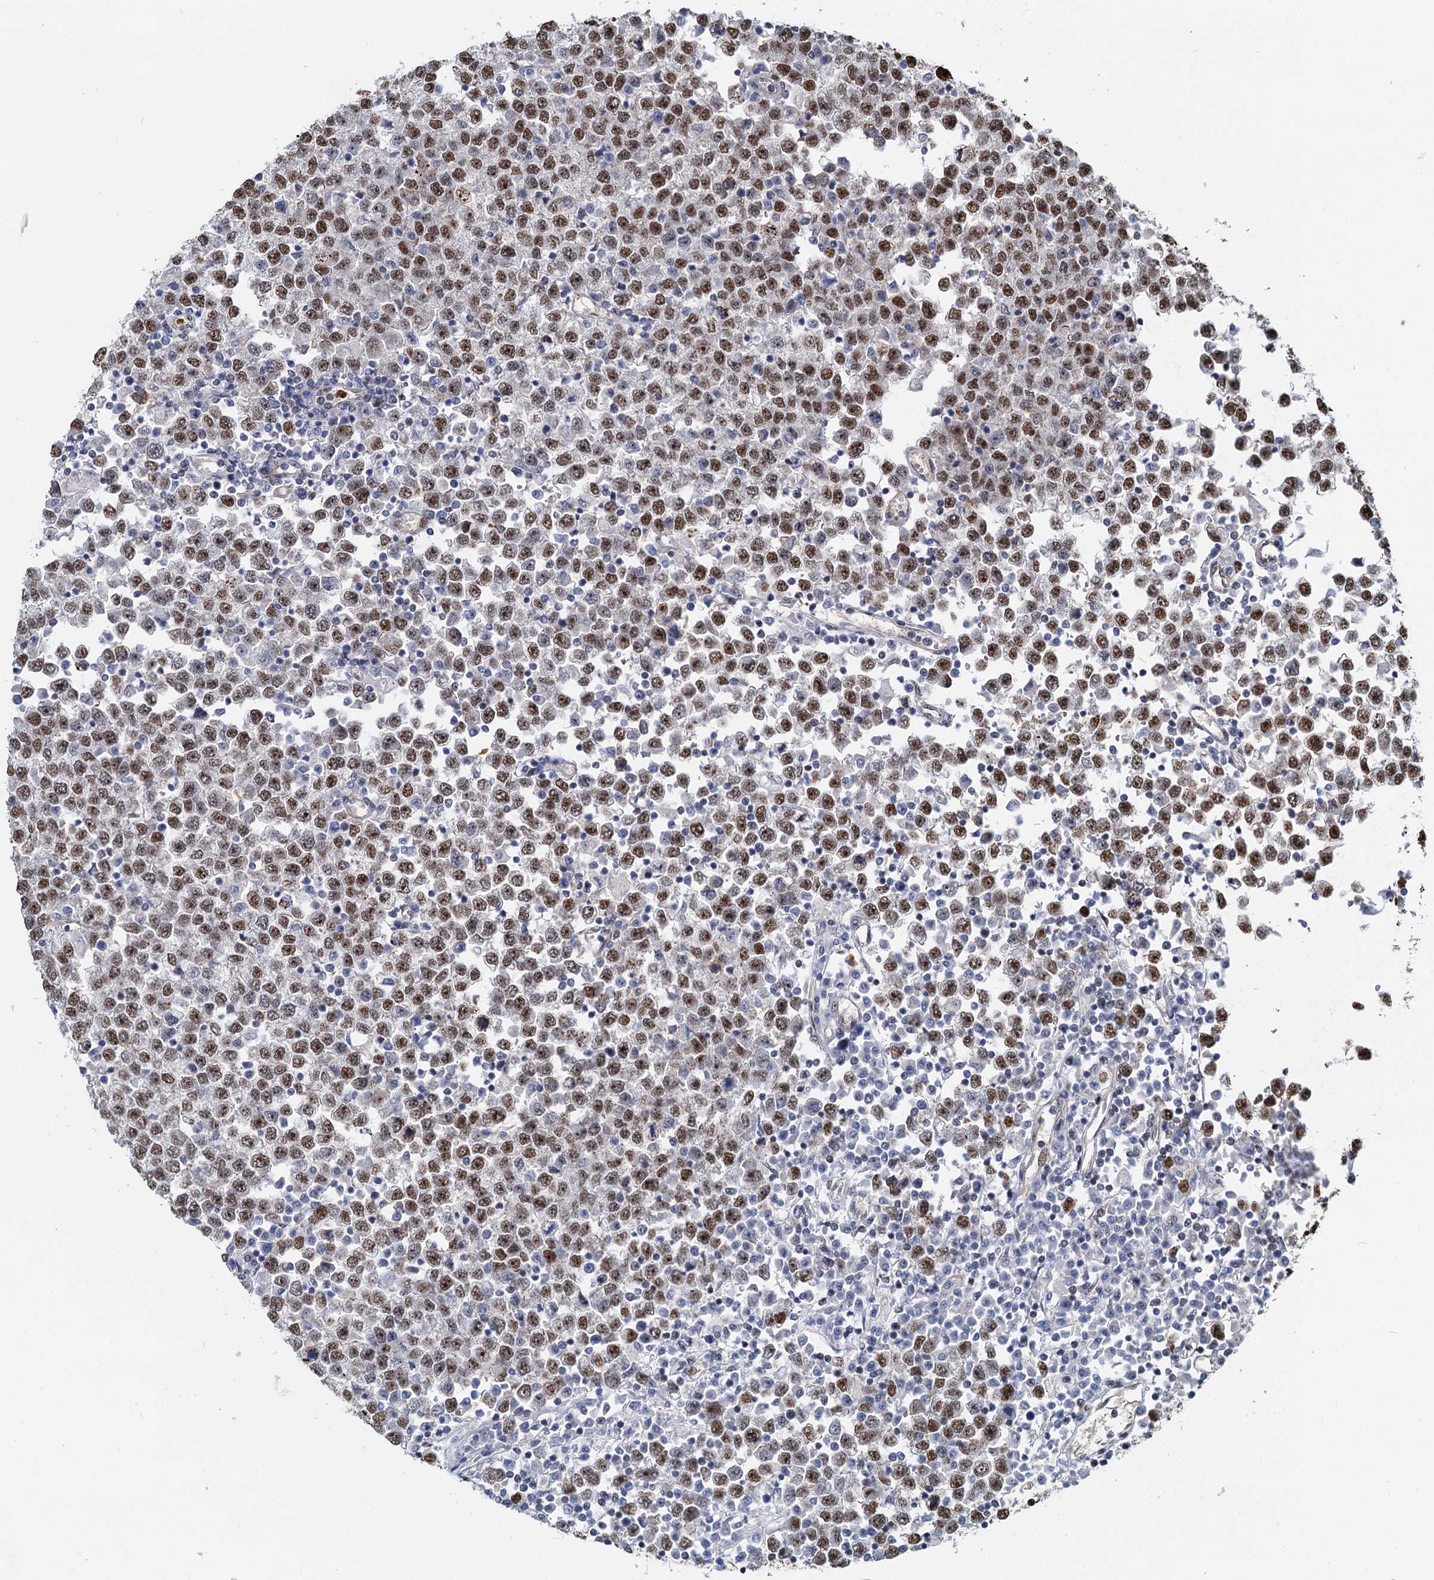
{"staining": {"intensity": "moderate", "quantity": ">75%", "location": "nuclear"}, "tissue": "testis cancer", "cell_type": "Tumor cells", "image_type": "cancer", "snomed": [{"axis": "morphology", "description": "Seminoma, NOS"}, {"axis": "topography", "description": "Testis"}], "caption": "Immunohistochemical staining of testis cancer exhibits medium levels of moderate nuclear staining in about >75% of tumor cells.", "gene": "ANKRD49", "patient": {"sex": "male", "age": 65}}